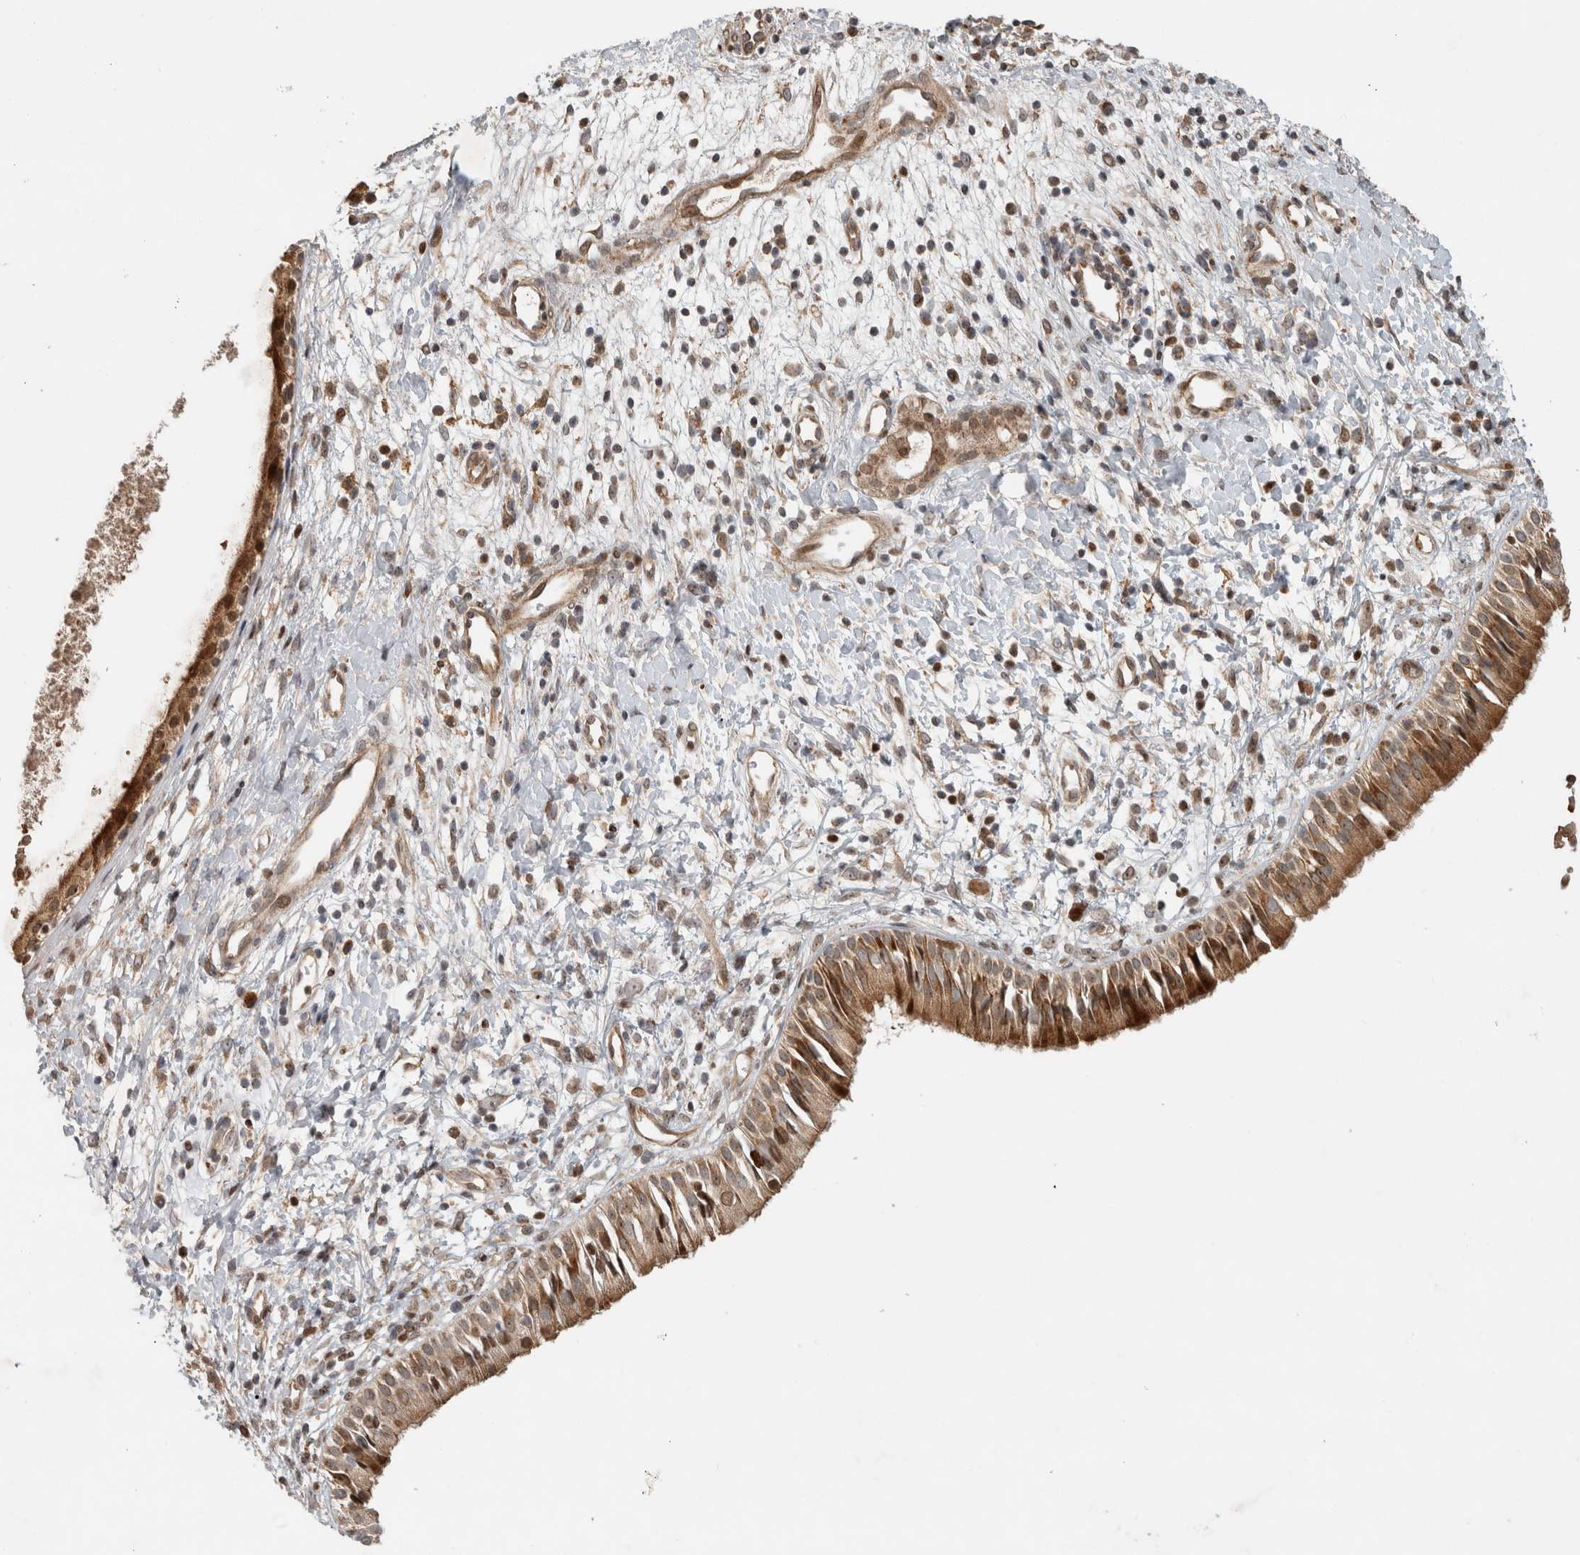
{"staining": {"intensity": "strong", "quantity": ">75%", "location": "cytoplasmic/membranous,nuclear"}, "tissue": "nasopharynx", "cell_type": "Respiratory epithelial cells", "image_type": "normal", "snomed": [{"axis": "morphology", "description": "Normal tissue, NOS"}, {"axis": "topography", "description": "Nasopharynx"}], "caption": "Immunohistochemistry (IHC) photomicrograph of benign human nasopharynx stained for a protein (brown), which displays high levels of strong cytoplasmic/membranous,nuclear expression in about >75% of respiratory epithelial cells.", "gene": "INSRR", "patient": {"sex": "male", "age": 22}}